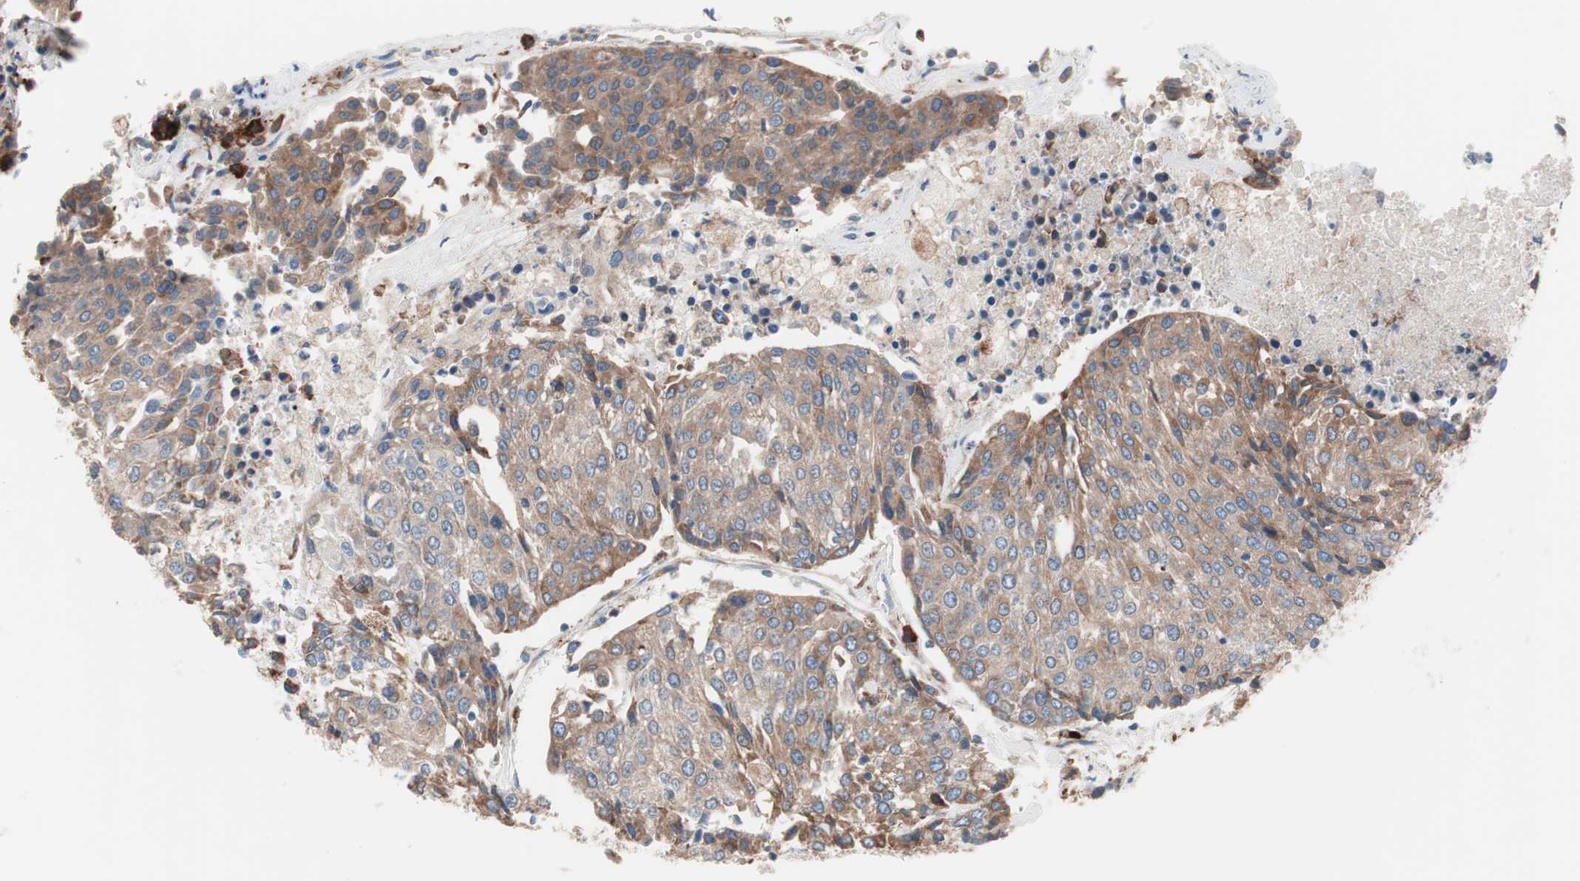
{"staining": {"intensity": "moderate", "quantity": ">75%", "location": "cytoplasmic/membranous"}, "tissue": "urothelial cancer", "cell_type": "Tumor cells", "image_type": "cancer", "snomed": [{"axis": "morphology", "description": "Urothelial carcinoma, High grade"}, {"axis": "topography", "description": "Urinary bladder"}], "caption": "A medium amount of moderate cytoplasmic/membranous expression is identified in approximately >75% of tumor cells in urothelial cancer tissue.", "gene": "SLC27A4", "patient": {"sex": "female", "age": 85}}